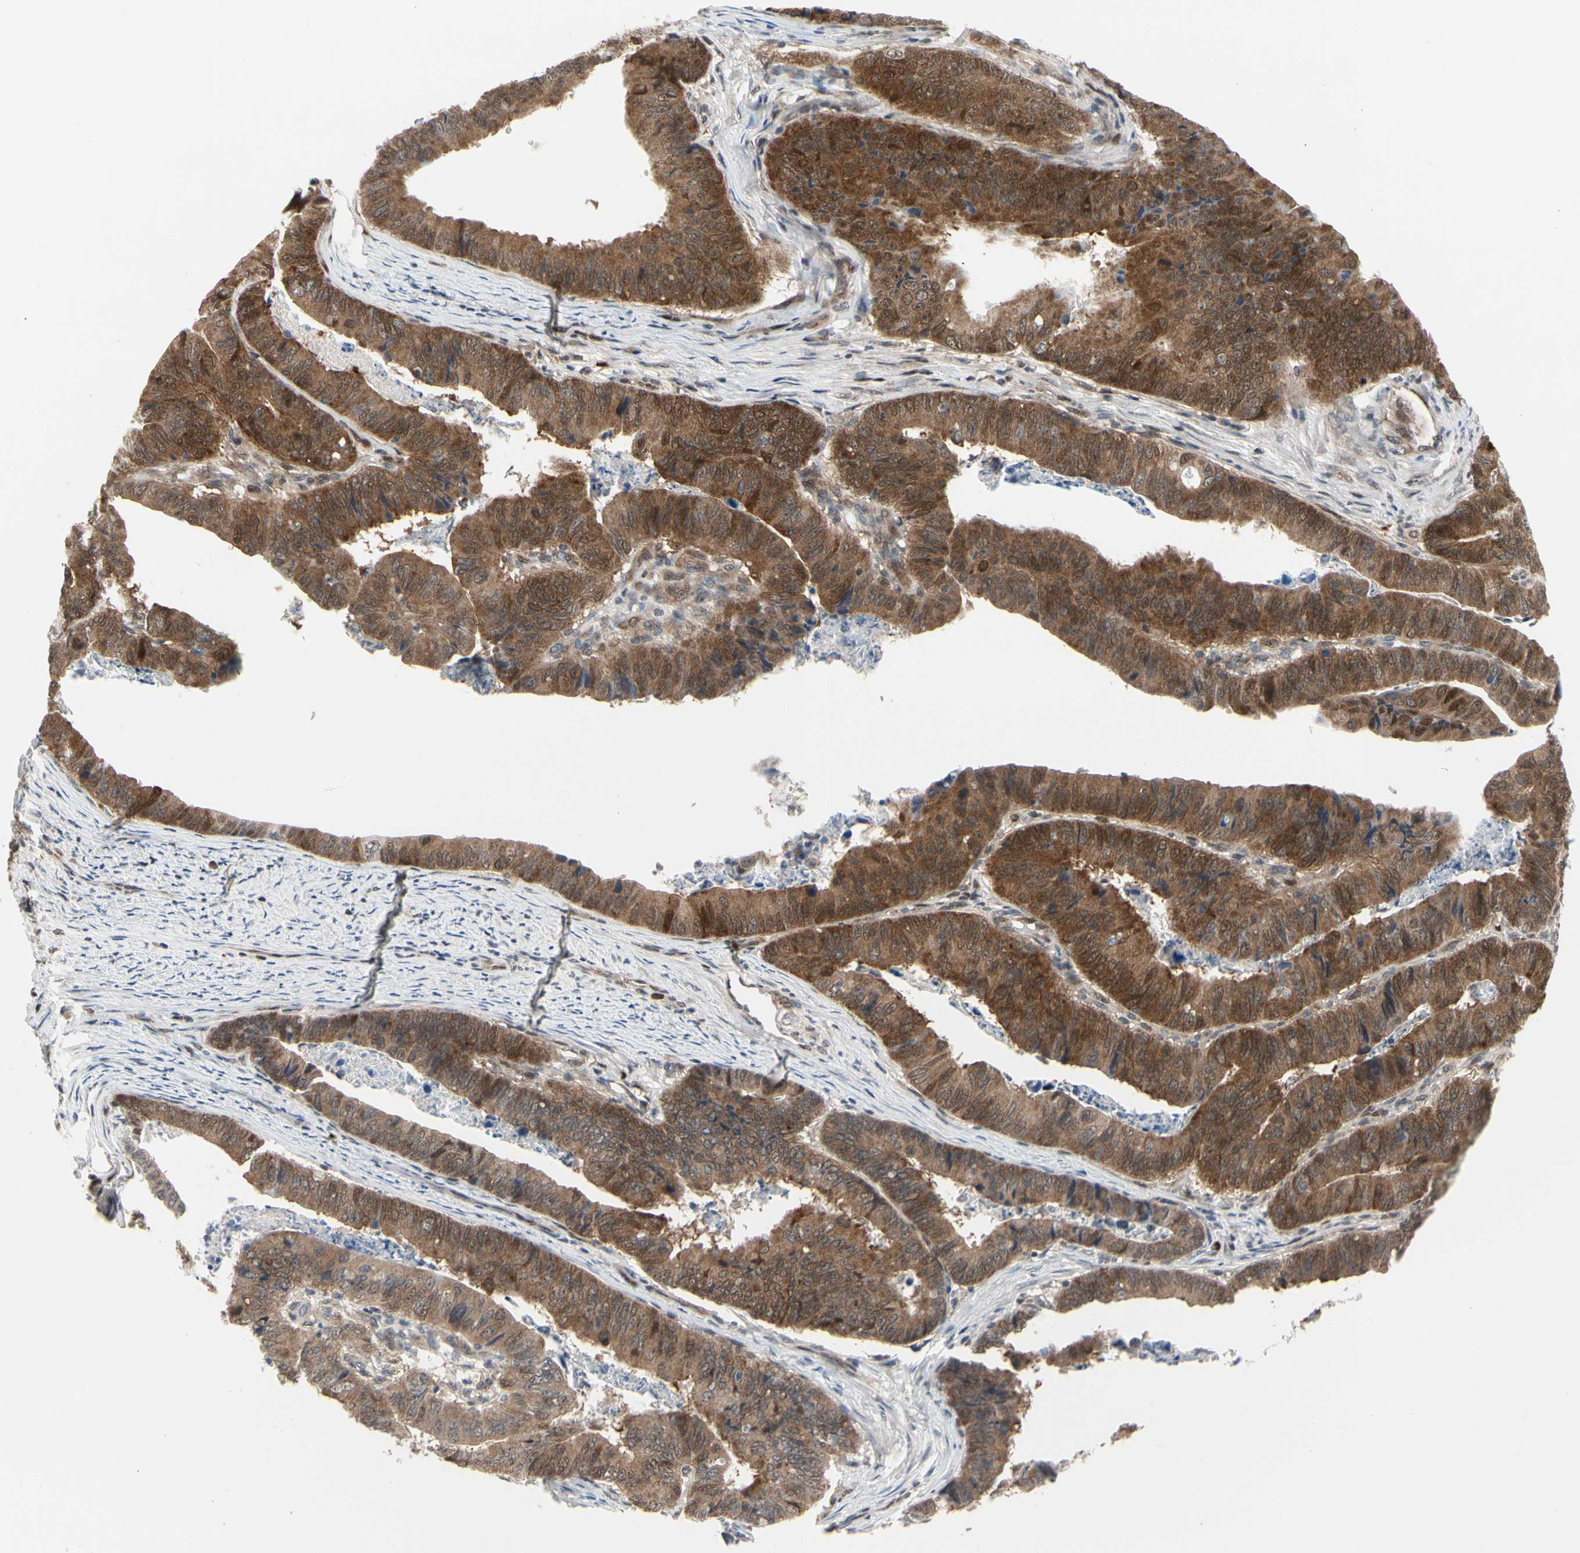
{"staining": {"intensity": "strong", "quantity": ">75%", "location": "cytoplasmic/membranous,nuclear"}, "tissue": "stomach cancer", "cell_type": "Tumor cells", "image_type": "cancer", "snomed": [{"axis": "morphology", "description": "Adenocarcinoma, NOS"}, {"axis": "topography", "description": "Stomach, lower"}], "caption": "IHC (DAB) staining of adenocarcinoma (stomach) demonstrates strong cytoplasmic/membranous and nuclear protein positivity in about >75% of tumor cells.", "gene": "CDK5", "patient": {"sex": "male", "age": 77}}